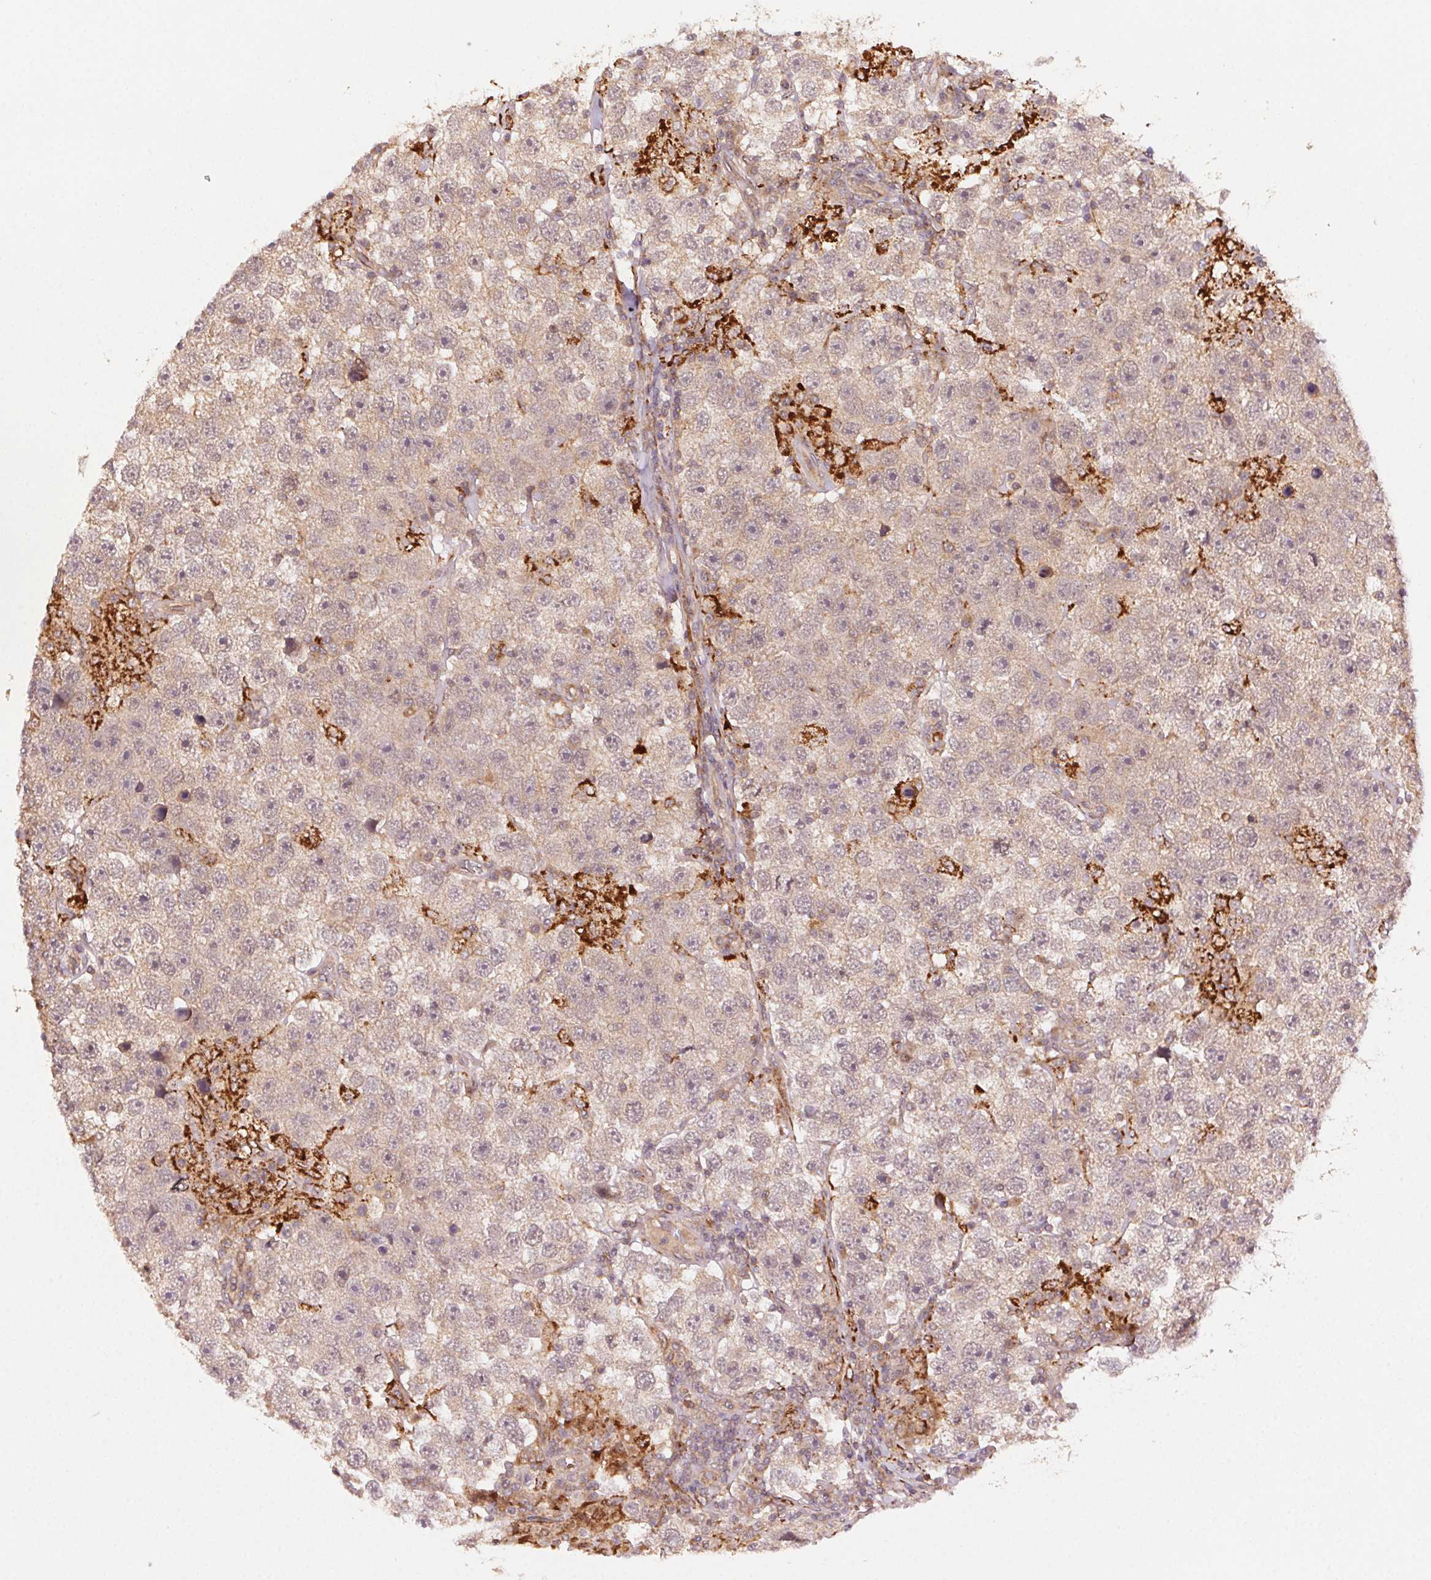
{"staining": {"intensity": "weak", "quantity": ">75%", "location": "cytoplasmic/membranous"}, "tissue": "testis cancer", "cell_type": "Tumor cells", "image_type": "cancer", "snomed": [{"axis": "morphology", "description": "Seminoma, NOS"}, {"axis": "topography", "description": "Testis"}], "caption": "Seminoma (testis) stained with a brown dye reveals weak cytoplasmic/membranous positive staining in about >75% of tumor cells.", "gene": "KLHL15", "patient": {"sex": "male", "age": 26}}